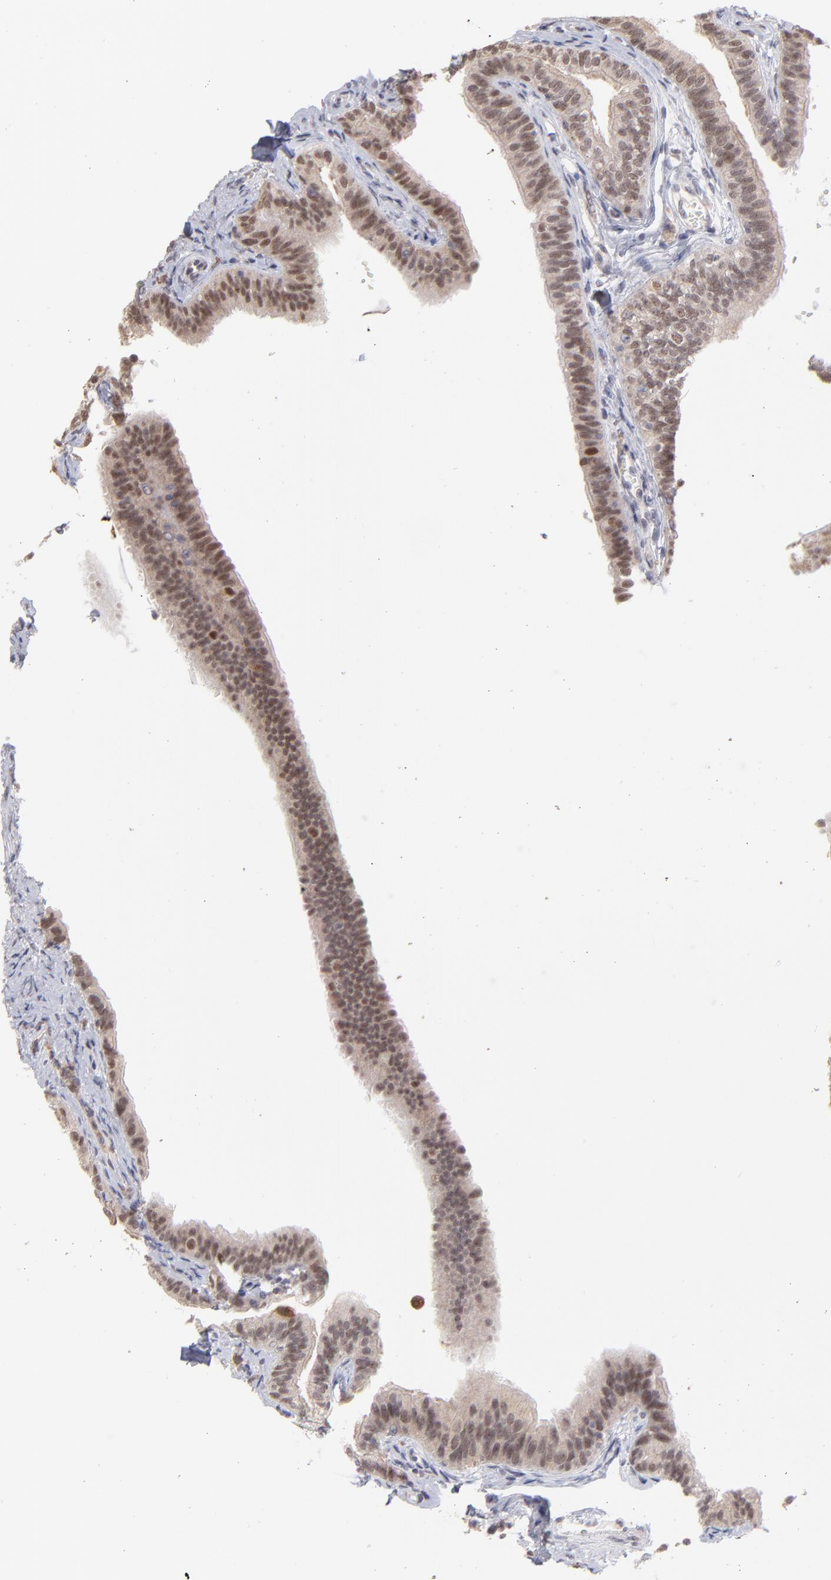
{"staining": {"intensity": "weak", "quantity": ">75%", "location": "nuclear"}, "tissue": "fallopian tube", "cell_type": "Glandular cells", "image_type": "normal", "snomed": [{"axis": "morphology", "description": "Normal tissue, NOS"}, {"axis": "morphology", "description": "Dermoid, NOS"}, {"axis": "topography", "description": "Fallopian tube"}], "caption": "Immunohistochemical staining of unremarkable fallopian tube shows weak nuclear protein expression in approximately >75% of glandular cells.", "gene": "OAS1", "patient": {"sex": "female", "age": 33}}